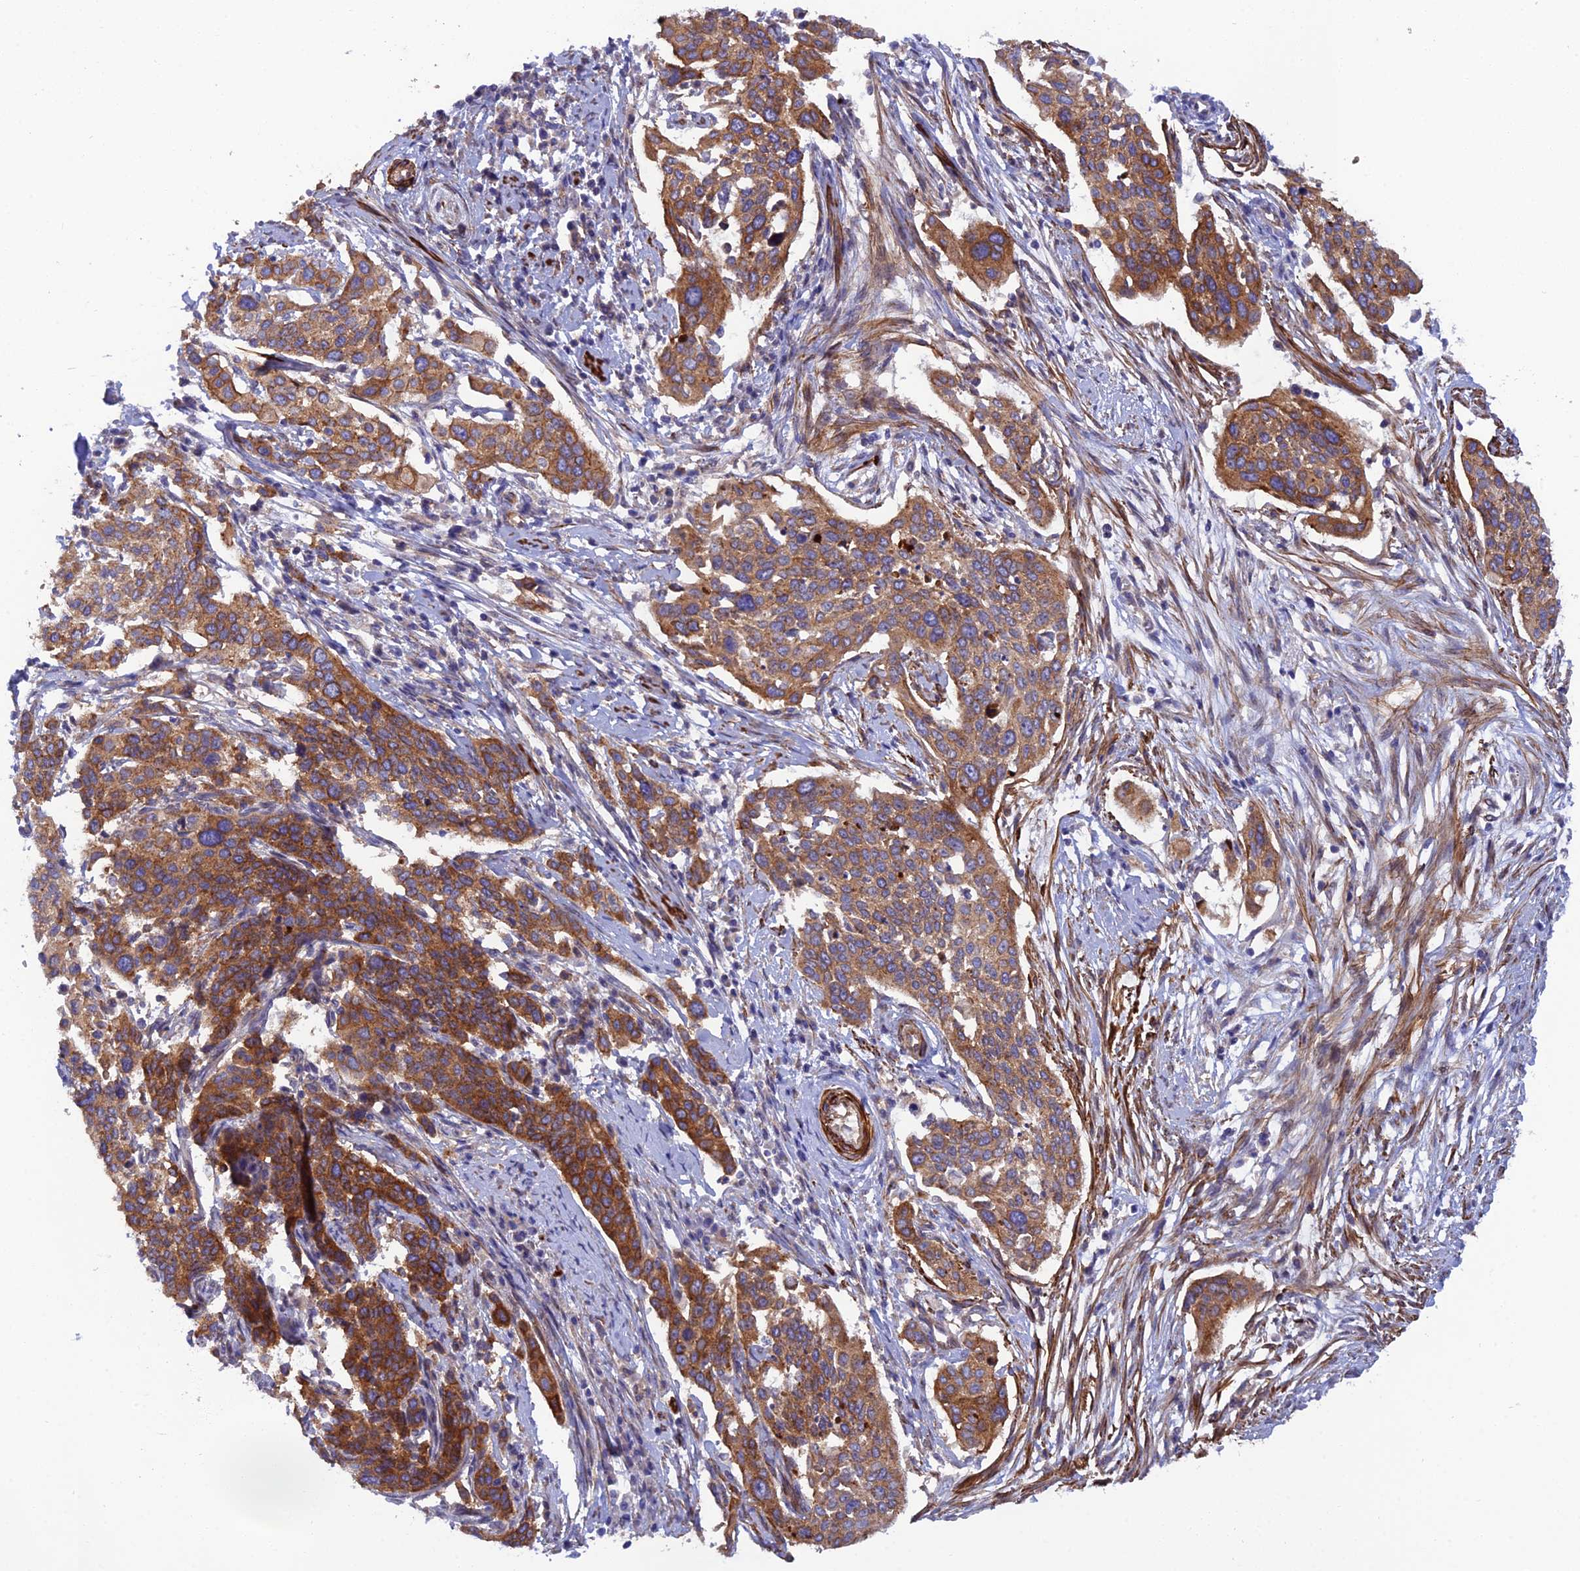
{"staining": {"intensity": "strong", "quantity": ">75%", "location": "cytoplasmic/membranous"}, "tissue": "cervical cancer", "cell_type": "Tumor cells", "image_type": "cancer", "snomed": [{"axis": "morphology", "description": "Squamous cell carcinoma, NOS"}, {"axis": "topography", "description": "Cervix"}], "caption": "Cervical cancer stained with DAB (3,3'-diaminobenzidine) immunohistochemistry (IHC) exhibits high levels of strong cytoplasmic/membranous expression in approximately >75% of tumor cells.", "gene": "RALGAPA2", "patient": {"sex": "female", "age": 44}}